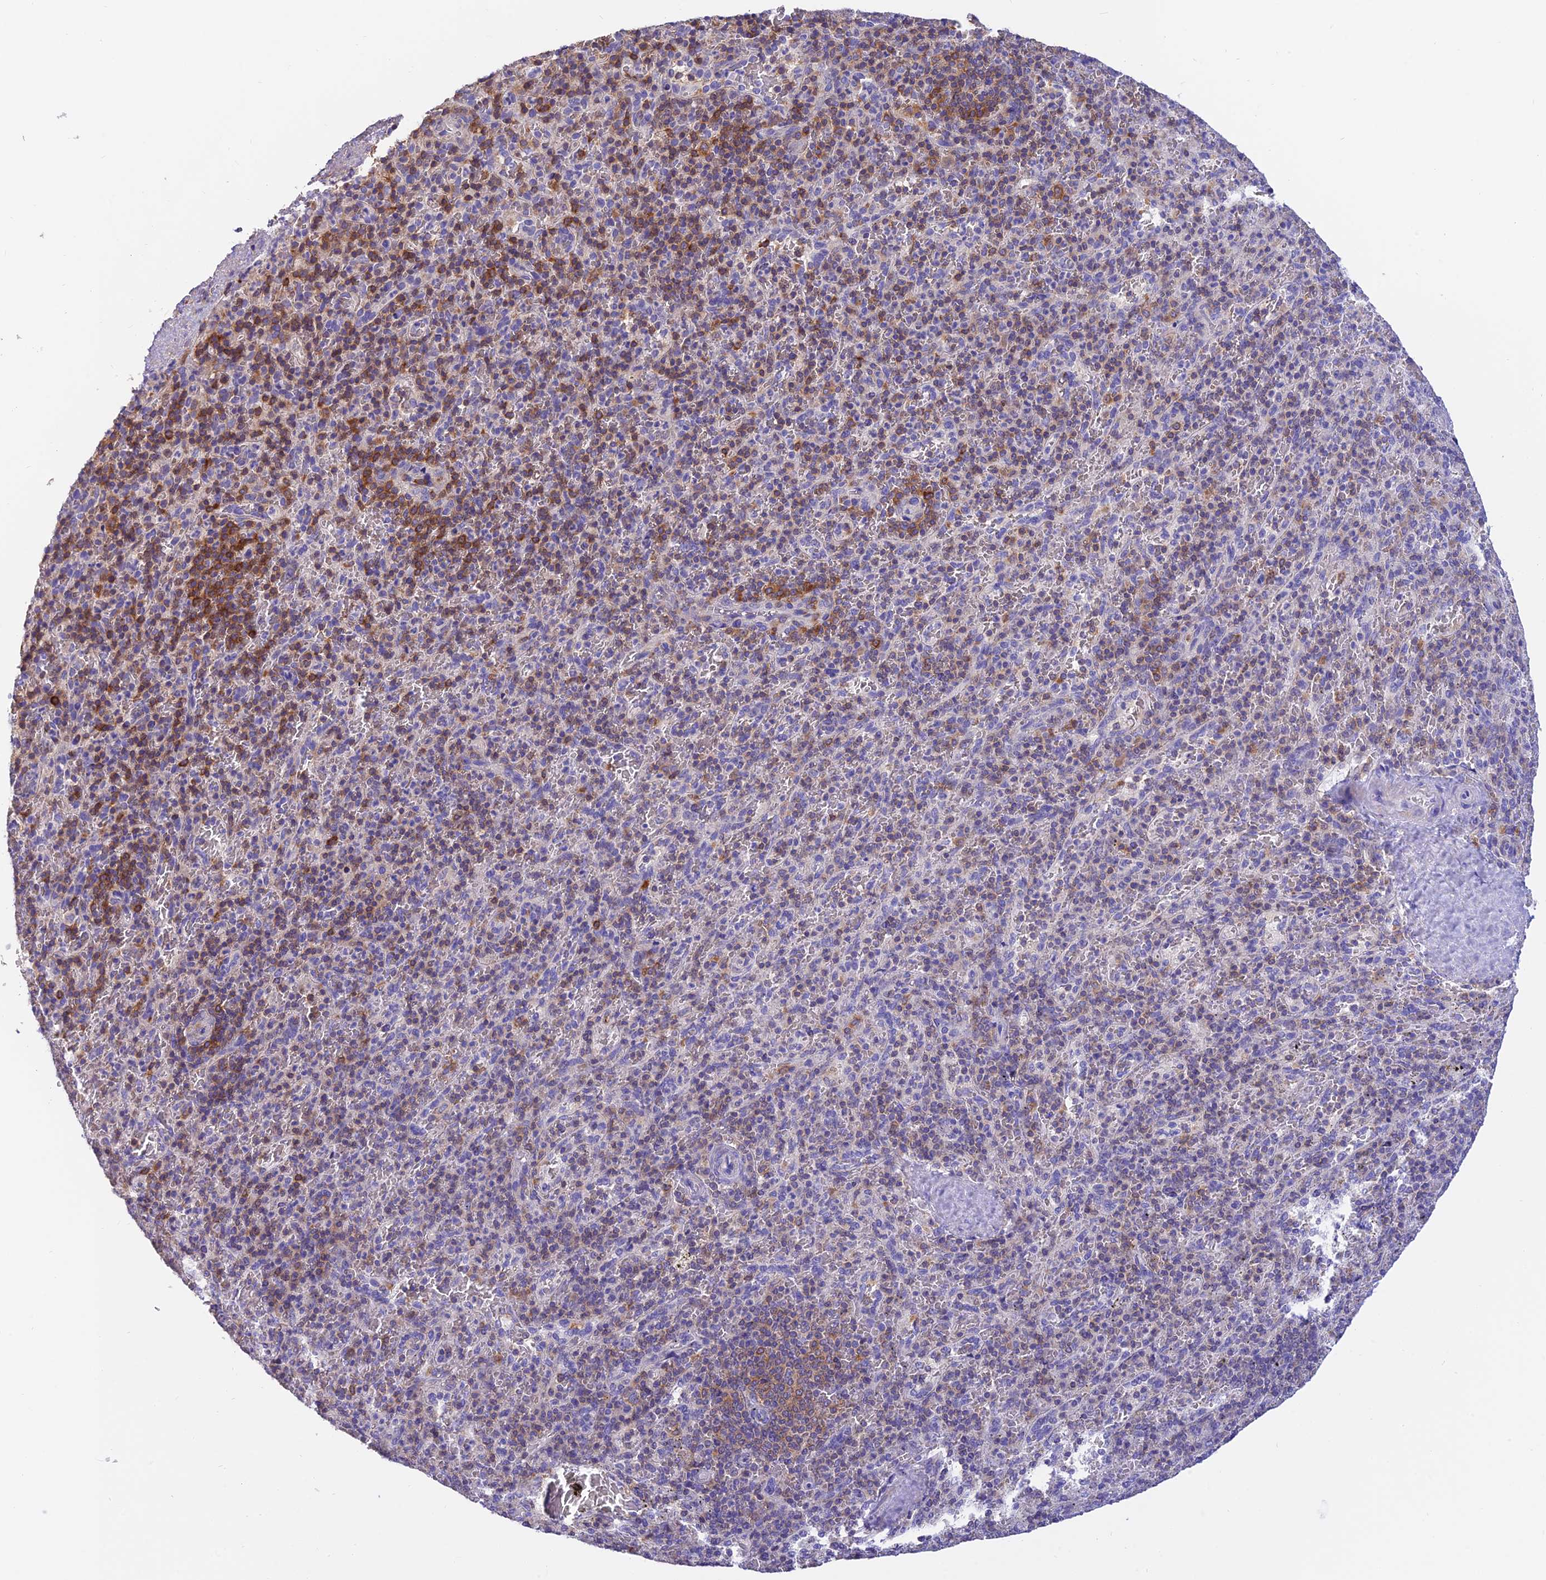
{"staining": {"intensity": "moderate", "quantity": "<25%", "location": "cytoplasmic/membranous"}, "tissue": "spleen", "cell_type": "Cells in red pulp", "image_type": "normal", "snomed": [{"axis": "morphology", "description": "Normal tissue, NOS"}, {"axis": "topography", "description": "Spleen"}], "caption": "A low amount of moderate cytoplasmic/membranous staining is present in about <25% of cells in red pulp in benign spleen.", "gene": "LPXN", "patient": {"sex": "male", "age": 82}}